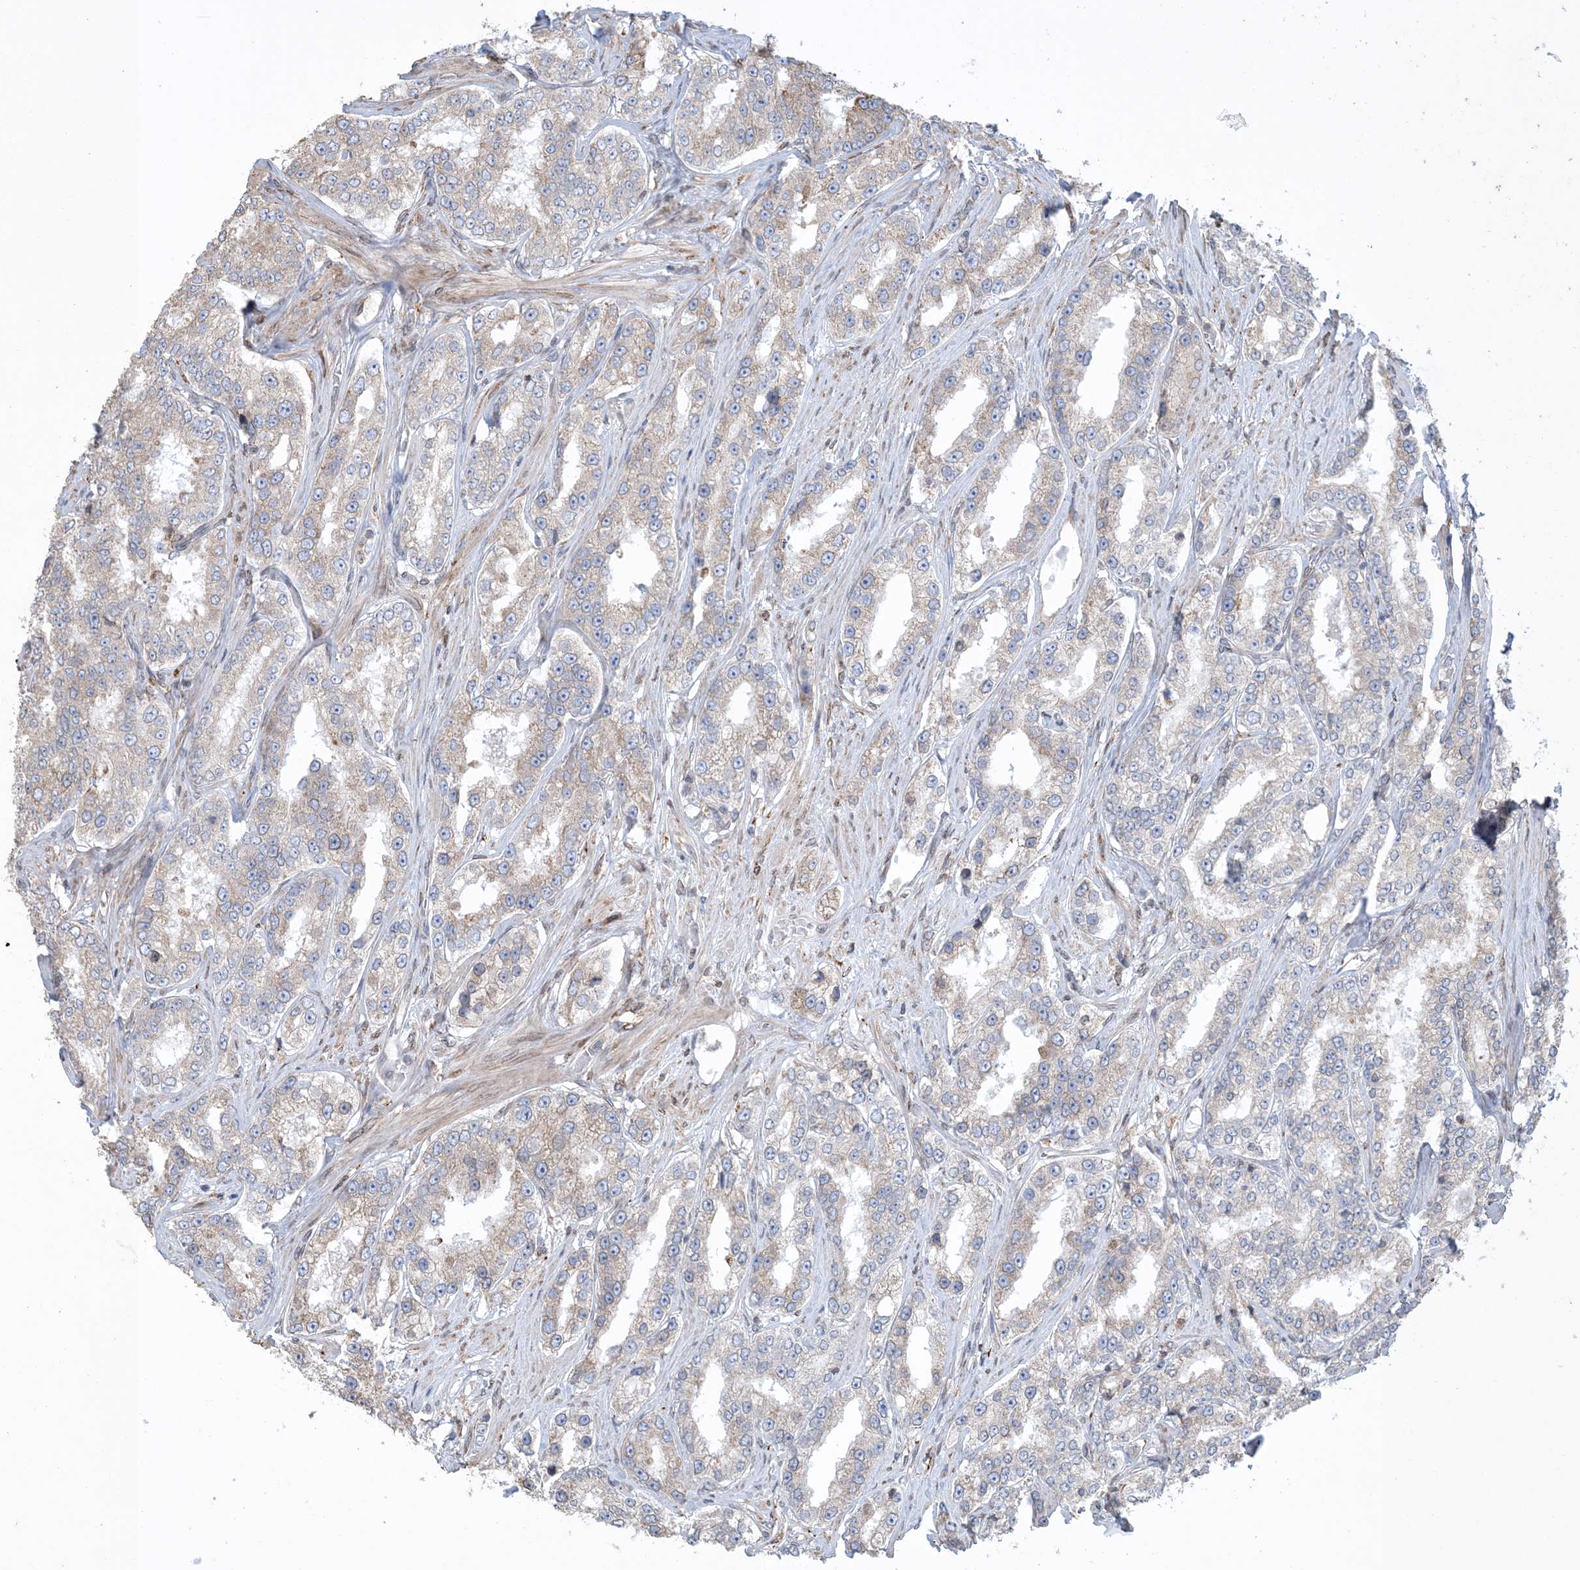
{"staining": {"intensity": "negative", "quantity": "none", "location": "none"}, "tissue": "prostate cancer", "cell_type": "Tumor cells", "image_type": "cancer", "snomed": [{"axis": "morphology", "description": "Normal tissue, NOS"}, {"axis": "morphology", "description": "Adenocarcinoma, High grade"}, {"axis": "topography", "description": "Prostate"}], "caption": "Immunohistochemistry of high-grade adenocarcinoma (prostate) exhibits no positivity in tumor cells.", "gene": "SHANK1", "patient": {"sex": "male", "age": 83}}